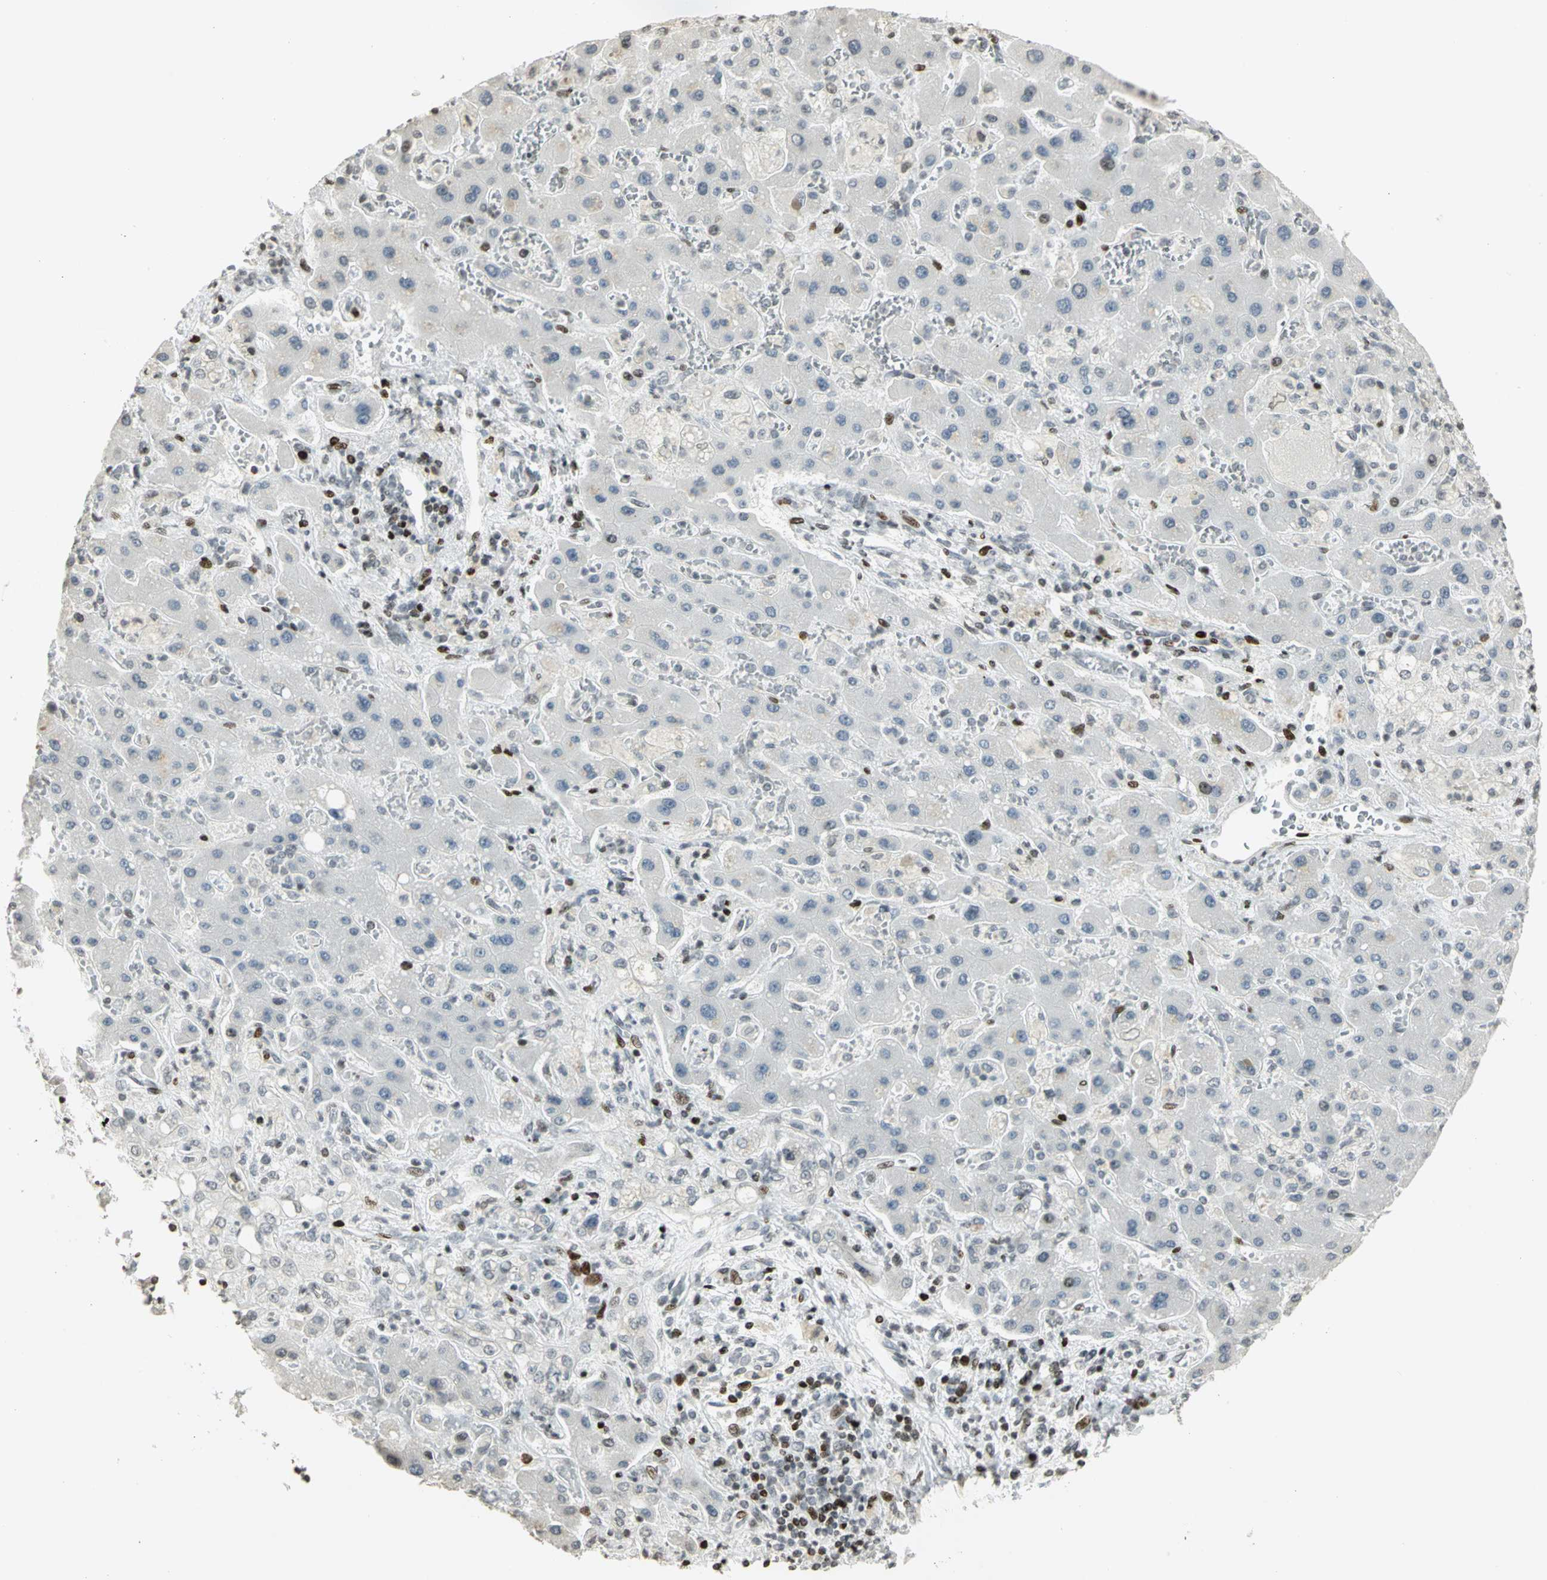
{"staining": {"intensity": "negative", "quantity": "none", "location": "none"}, "tissue": "liver cancer", "cell_type": "Tumor cells", "image_type": "cancer", "snomed": [{"axis": "morphology", "description": "Cholangiocarcinoma"}, {"axis": "topography", "description": "Liver"}], "caption": "Immunohistochemical staining of liver cancer demonstrates no significant staining in tumor cells.", "gene": "KDM1A", "patient": {"sex": "male", "age": 50}}